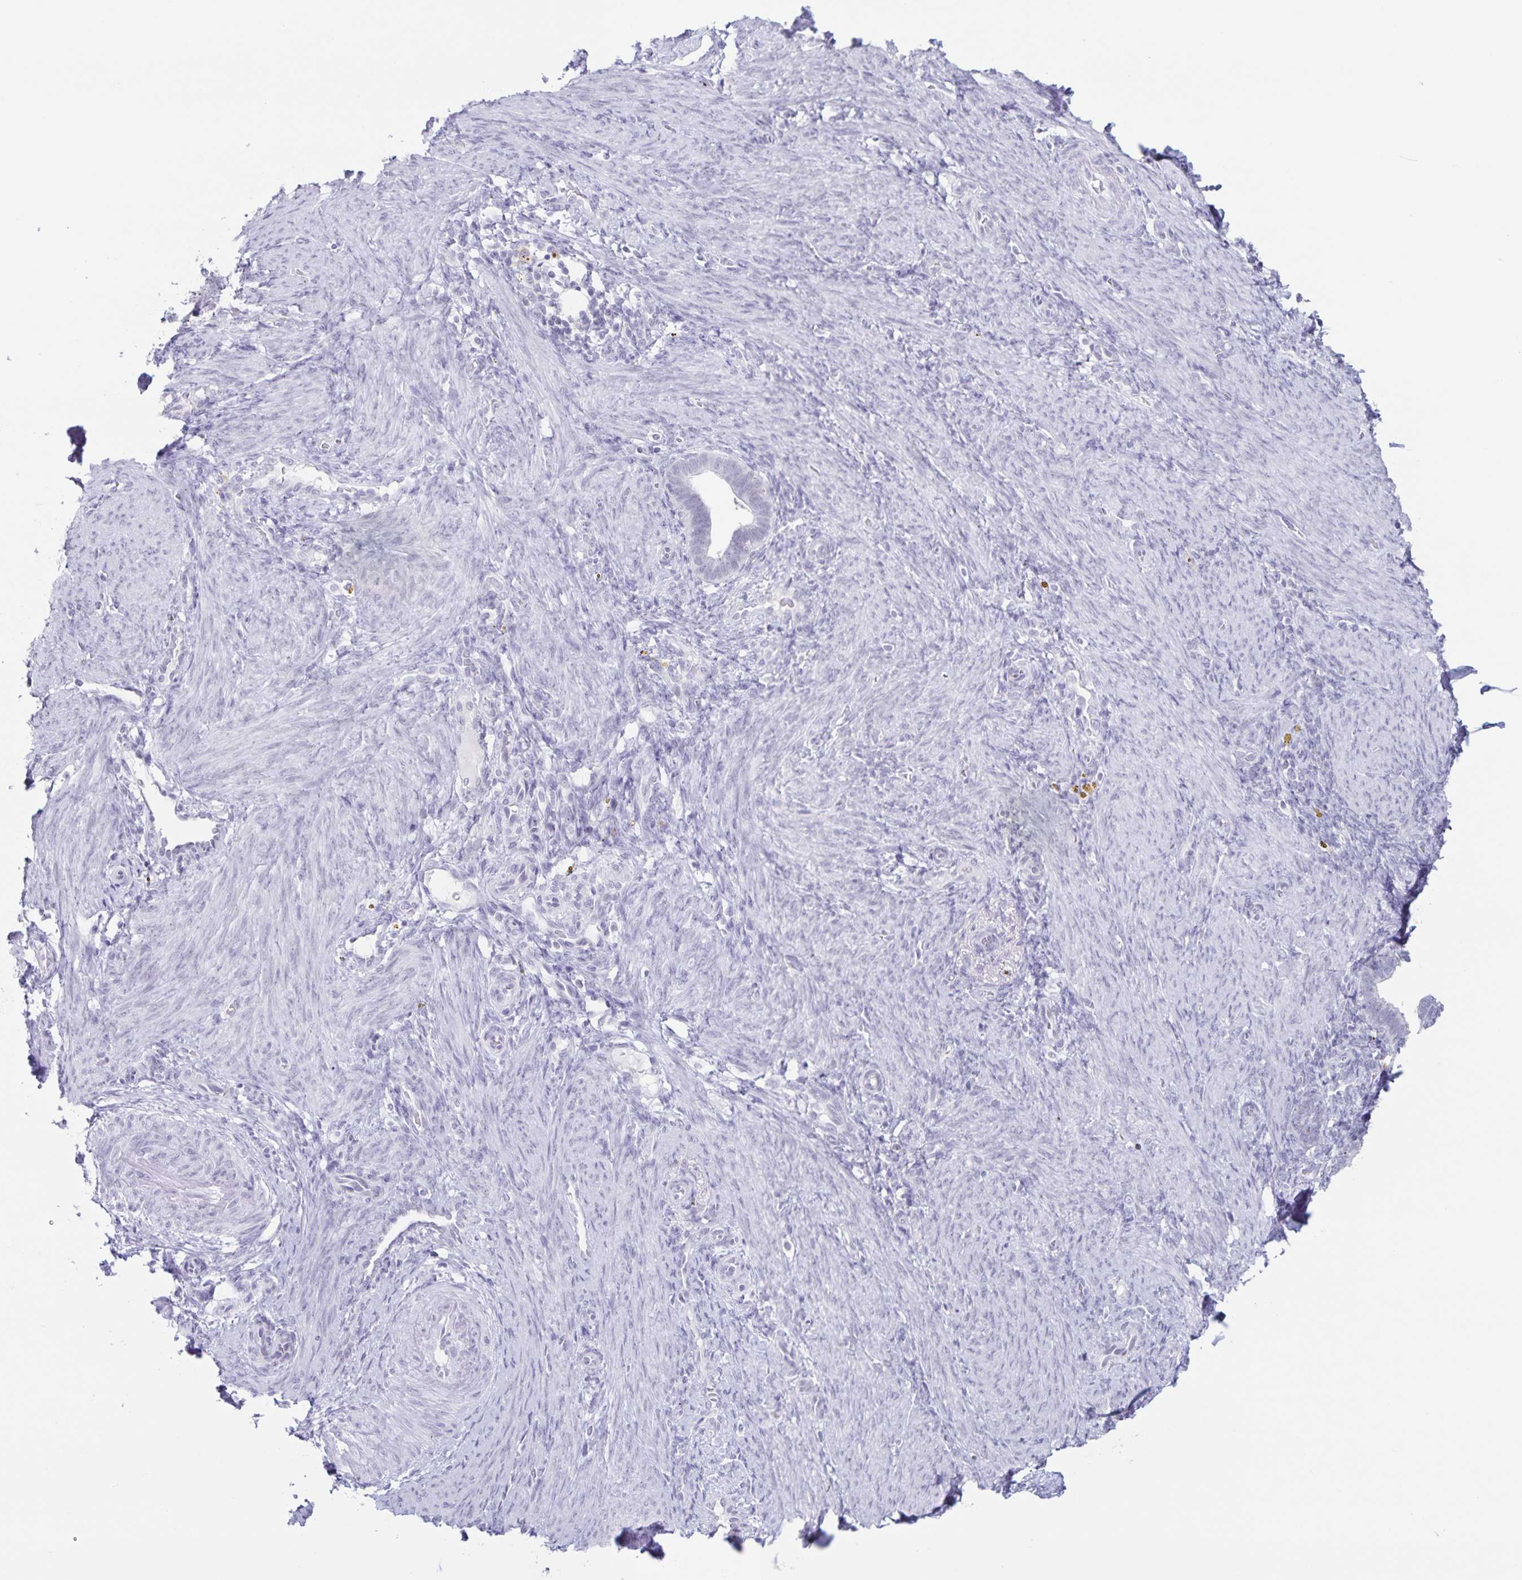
{"staining": {"intensity": "negative", "quantity": "none", "location": "none"}, "tissue": "endometrium", "cell_type": "Cells in endometrial stroma", "image_type": "normal", "snomed": [{"axis": "morphology", "description": "Normal tissue, NOS"}, {"axis": "topography", "description": "Endometrium"}], "caption": "This is an immunohistochemistry histopathology image of benign human endometrium. There is no expression in cells in endometrial stroma.", "gene": "LCE6A", "patient": {"sex": "female", "age": 34}}